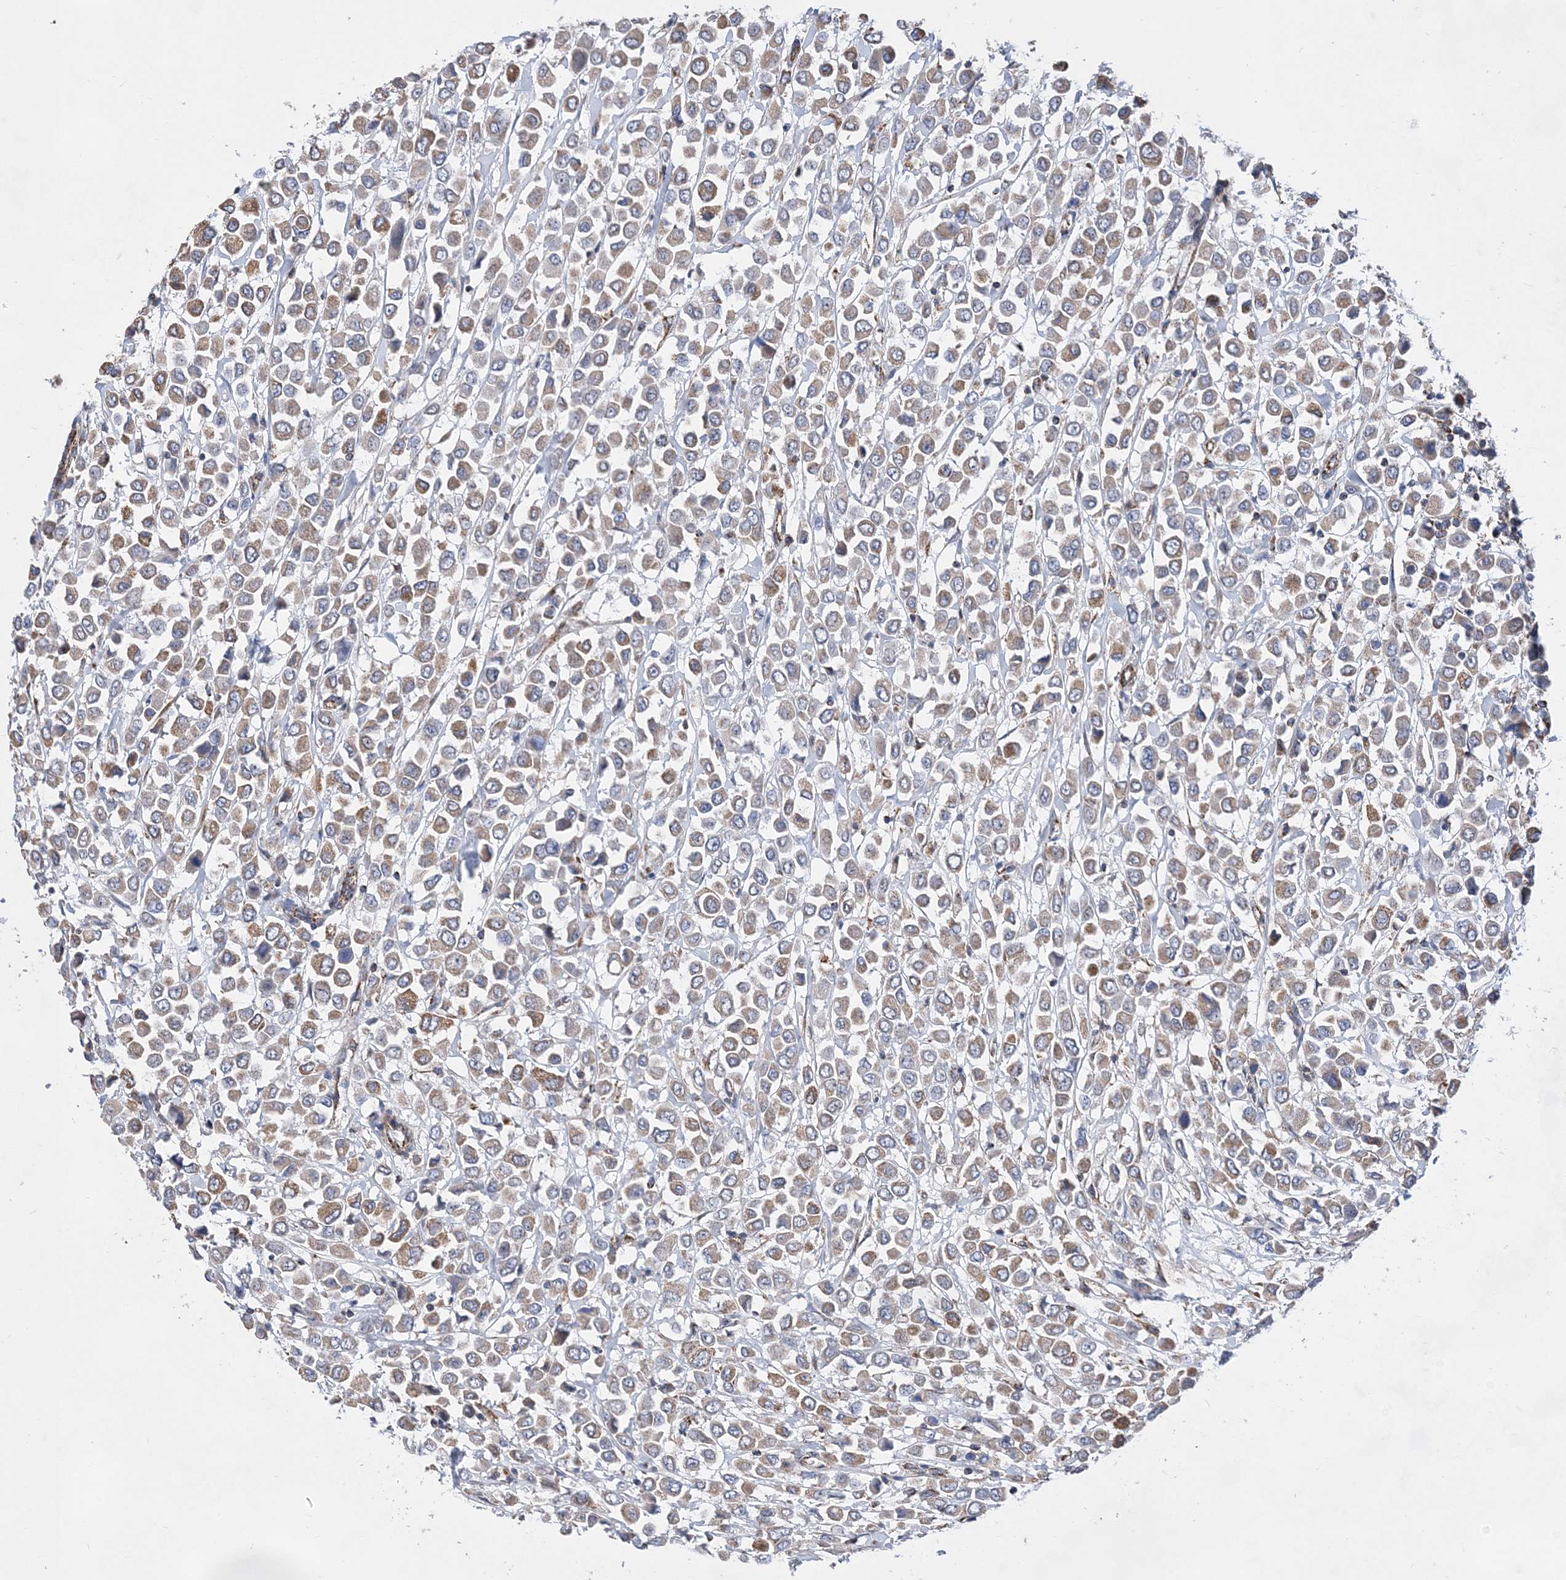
{"staining": {"intensity": "moderate", "quantity": ">75%", "location": "cytoplasmic/membranous"}, "tissue": "breast cancer", "cell_type": "Tumor cells", "image_type": "cancer", "snomed": [{"axis": "morphology", "description": "Duct carcinoma"}, {"axis": "topography", "description": "Breast"}], "caption": "IHC micrograph of neoplastic tissue: human infiltrating ductal carcinoma (breast) stained using immunohistochemistry reveals medium levels of moderate protein expression localized specifically in the cytoplasmic/membranous of tumor cells, appearing as a cytoplasmic/membranous brown color.", "gene": "ACOT9", "patient": {"sex": "female", "age": 61}}